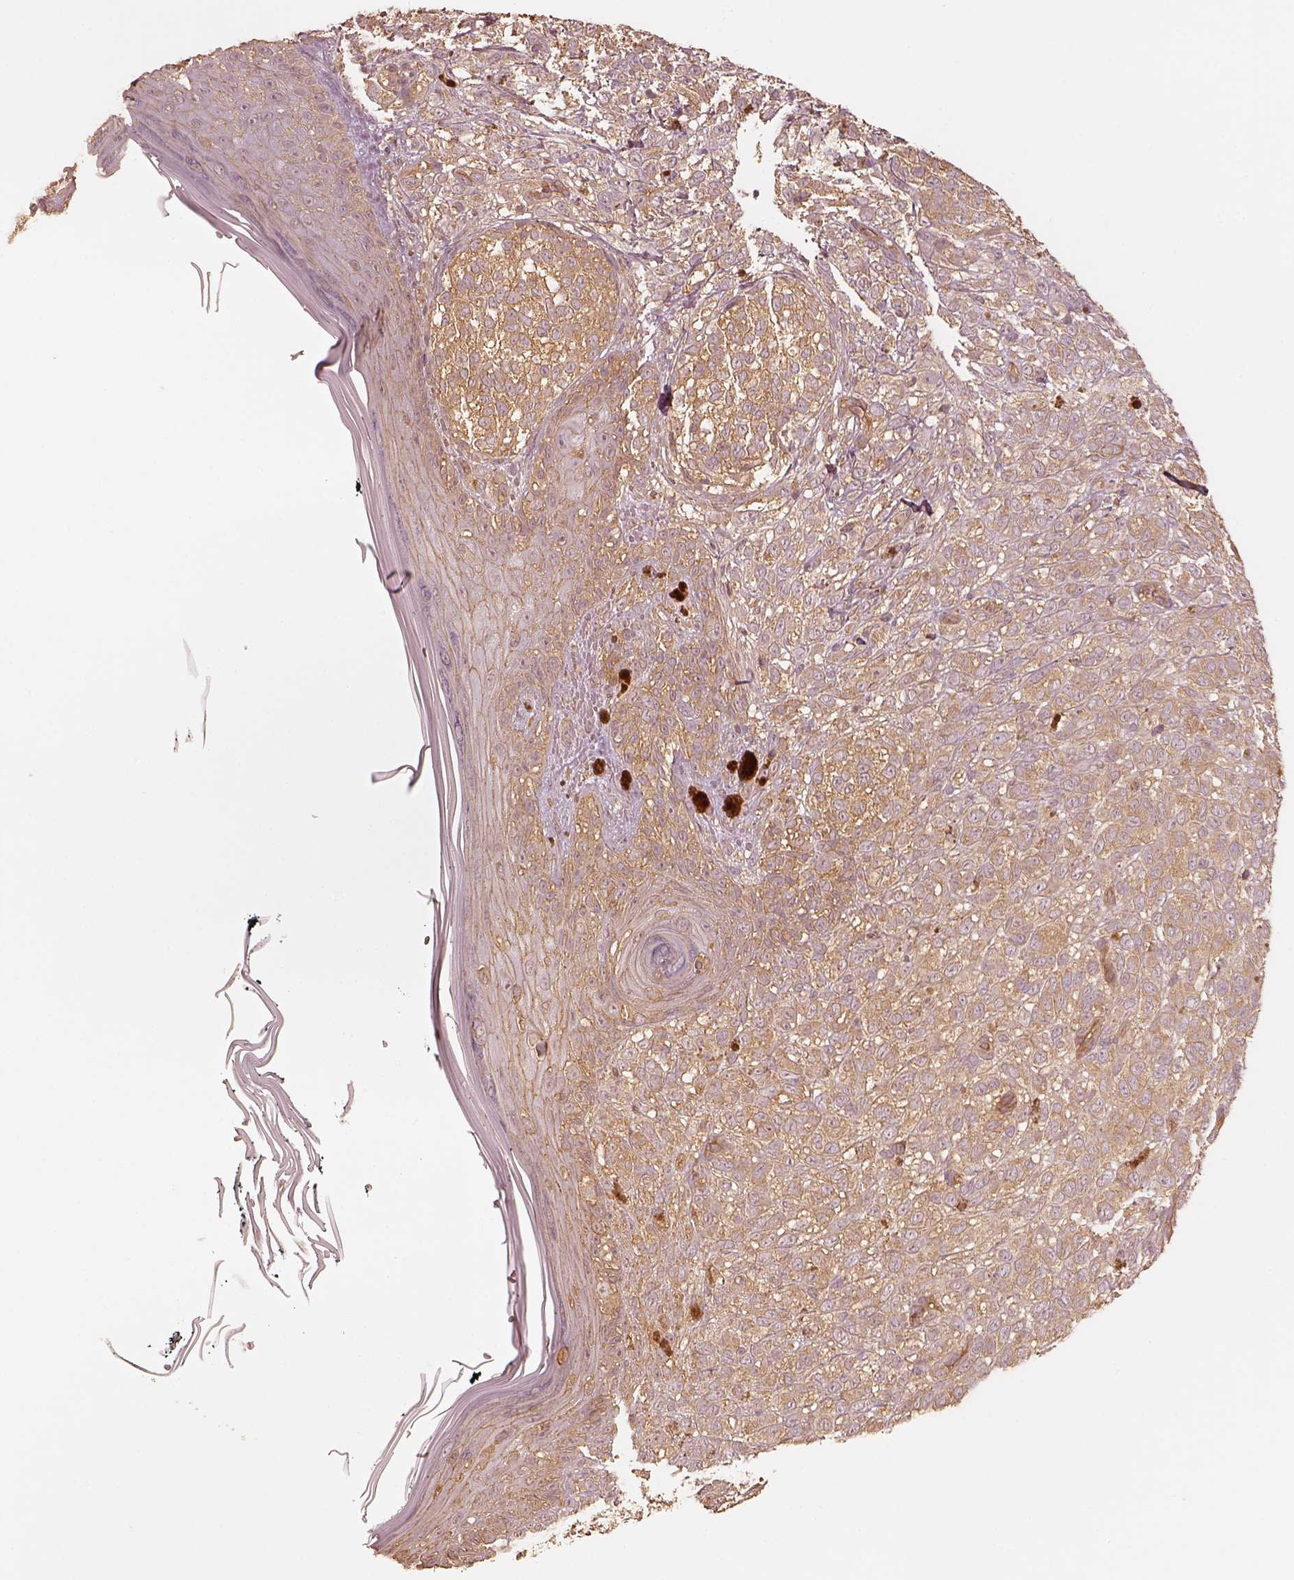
{"staining": {"intensity": "moderate", "quantity": "25%-75%", "location": "cytoplasmic/membranous"}, "tissue": "melanoma", "cell_type": "Tumor cells", "image_type": "cancer", "snomed": [{"axis": "morphology", "description": "Malignant melanoma, NOS"}, {"axis": "topography", "description": "Skin"}], "caption": "A brown stain labels moderate cytoplasmic/membranous expression of a protein in melanoma tumor cells.", "gene": "WDR7", "patient": {"sex": "female", "age": 86}}